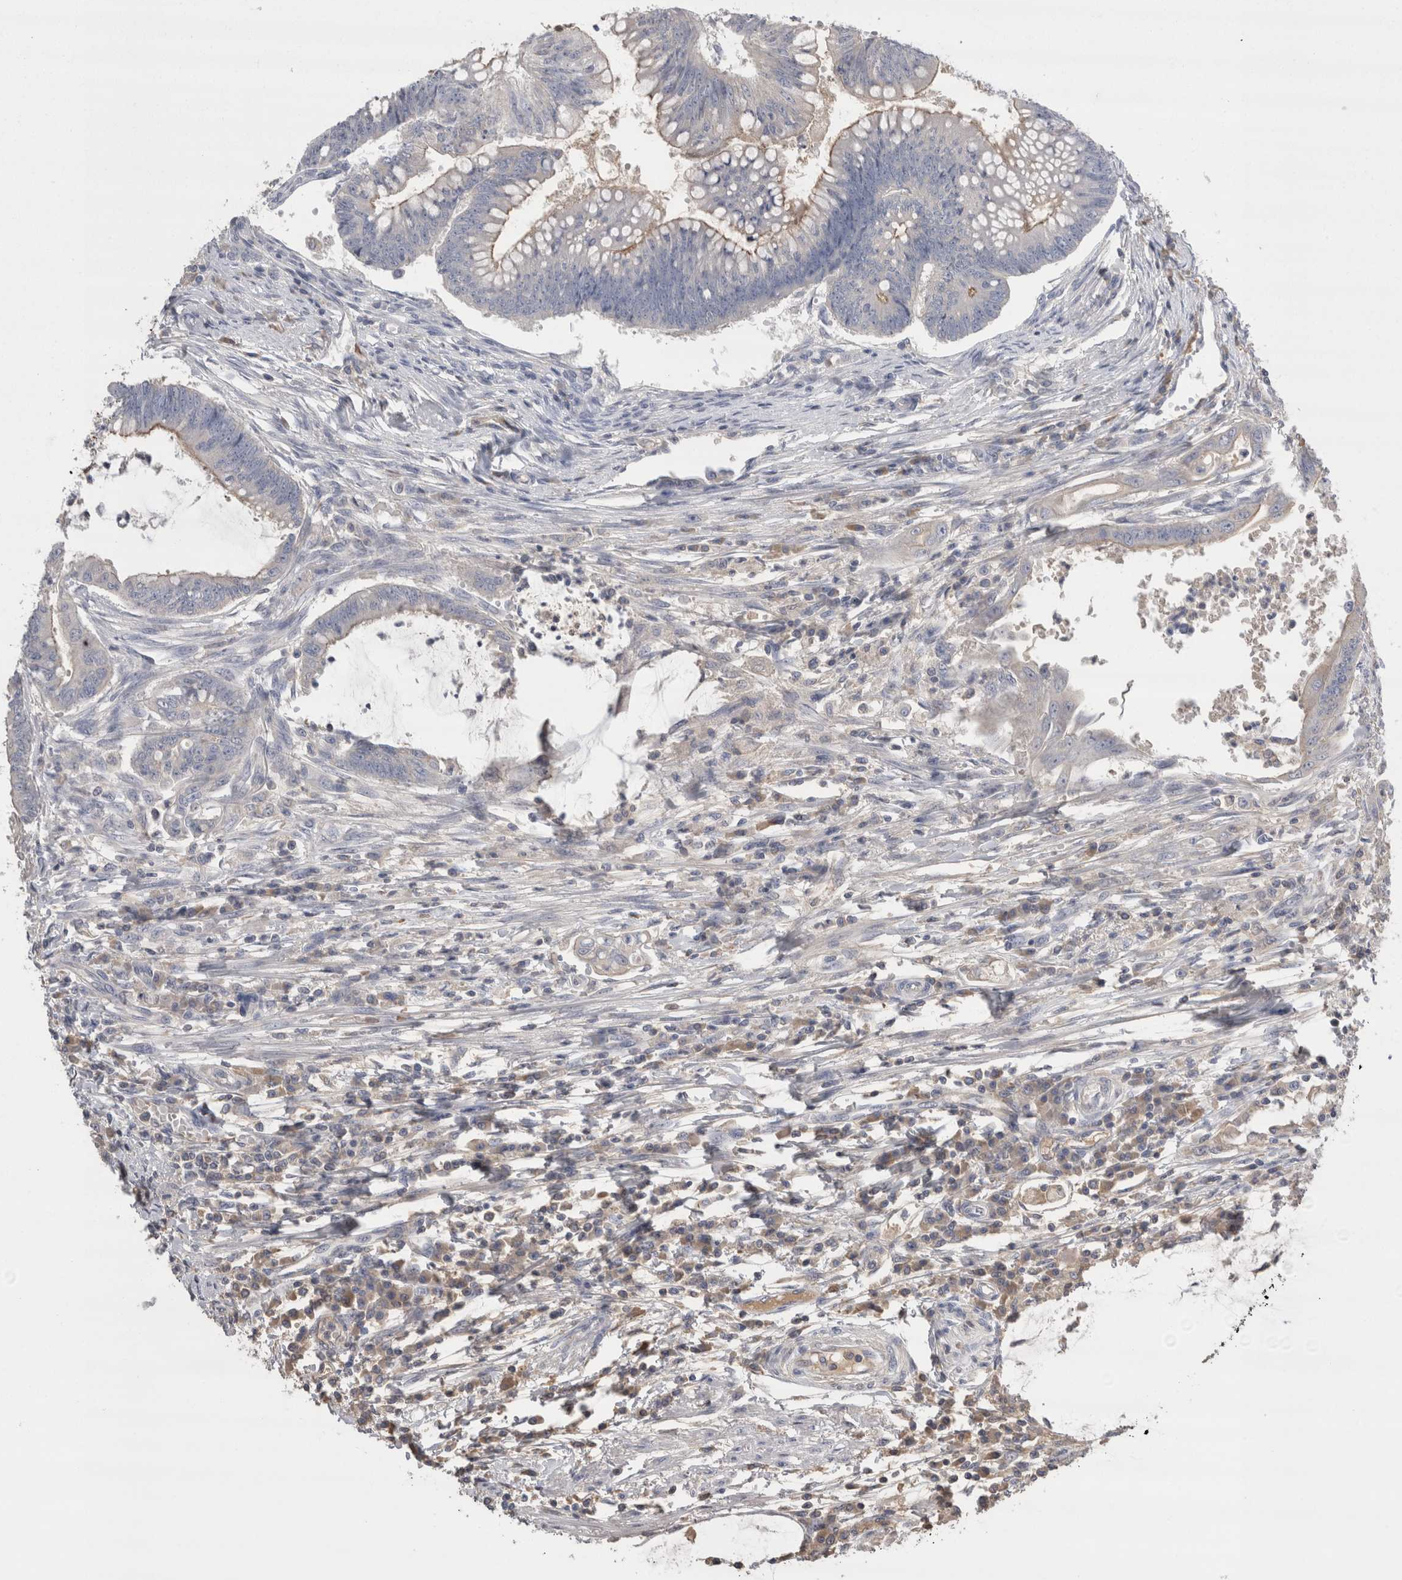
{"staining": {"intensity": "negative", "quantity": "none", "location": "none"}, "tissue": "colorectal cancer", "cell_type": "Tumor cells", "image_type": "cancer", "snomed": [{"axis": "morphology", "description": "Adenoma, NOS"}, {"axis": "morphology", "description": "Adenocarcinoma, NOS"}, {"axis": "topography", "description": "Colon"}], "caption": "DAB immunohistochemical staining of human colorectal cancer reveals no significant staining in tumor cells.", "gene": "REG1A", "patient": {"sex": "male", "age": 79}}